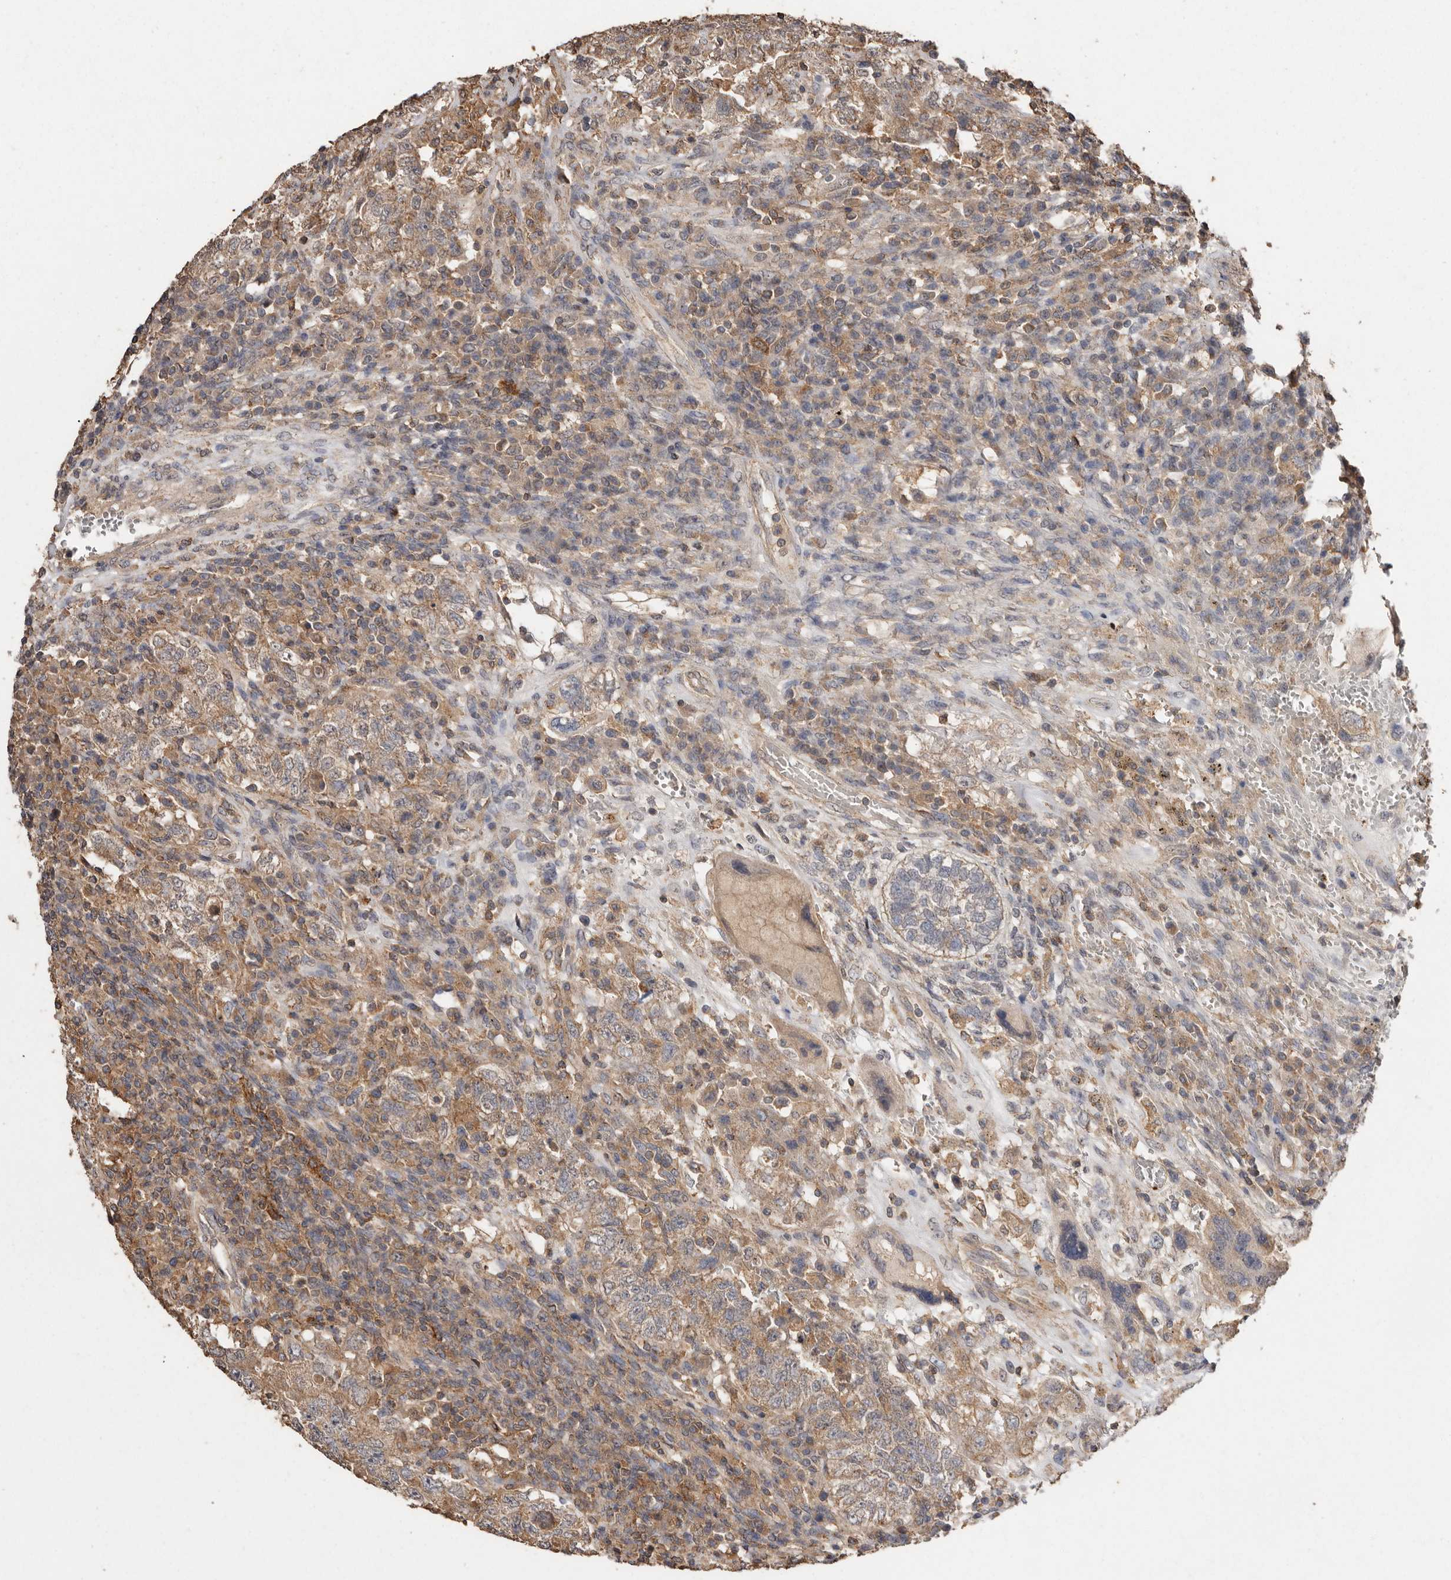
{"staining": {"intensity": "moderate", "quantity": ">75%", "location": "cytoplasmic/membranous"}, "tissue": "testis cancer", "cell_type": "Tumor cells", "image_type": "cancer", "snomed": [{"axis": "morphology", "description": "Carcinoma, Embryonal, NOS"}, {"axis": "topography", "description": "Testis"}], "caption": "Human testis embryonal carcinoma stained for a protein (brown) exhibits moderate cytoplasmic/membranous positive staining in about >75% of tumor cells.", "gene": "RWDD1", "patient": {"sex": "male", "age": 26}}